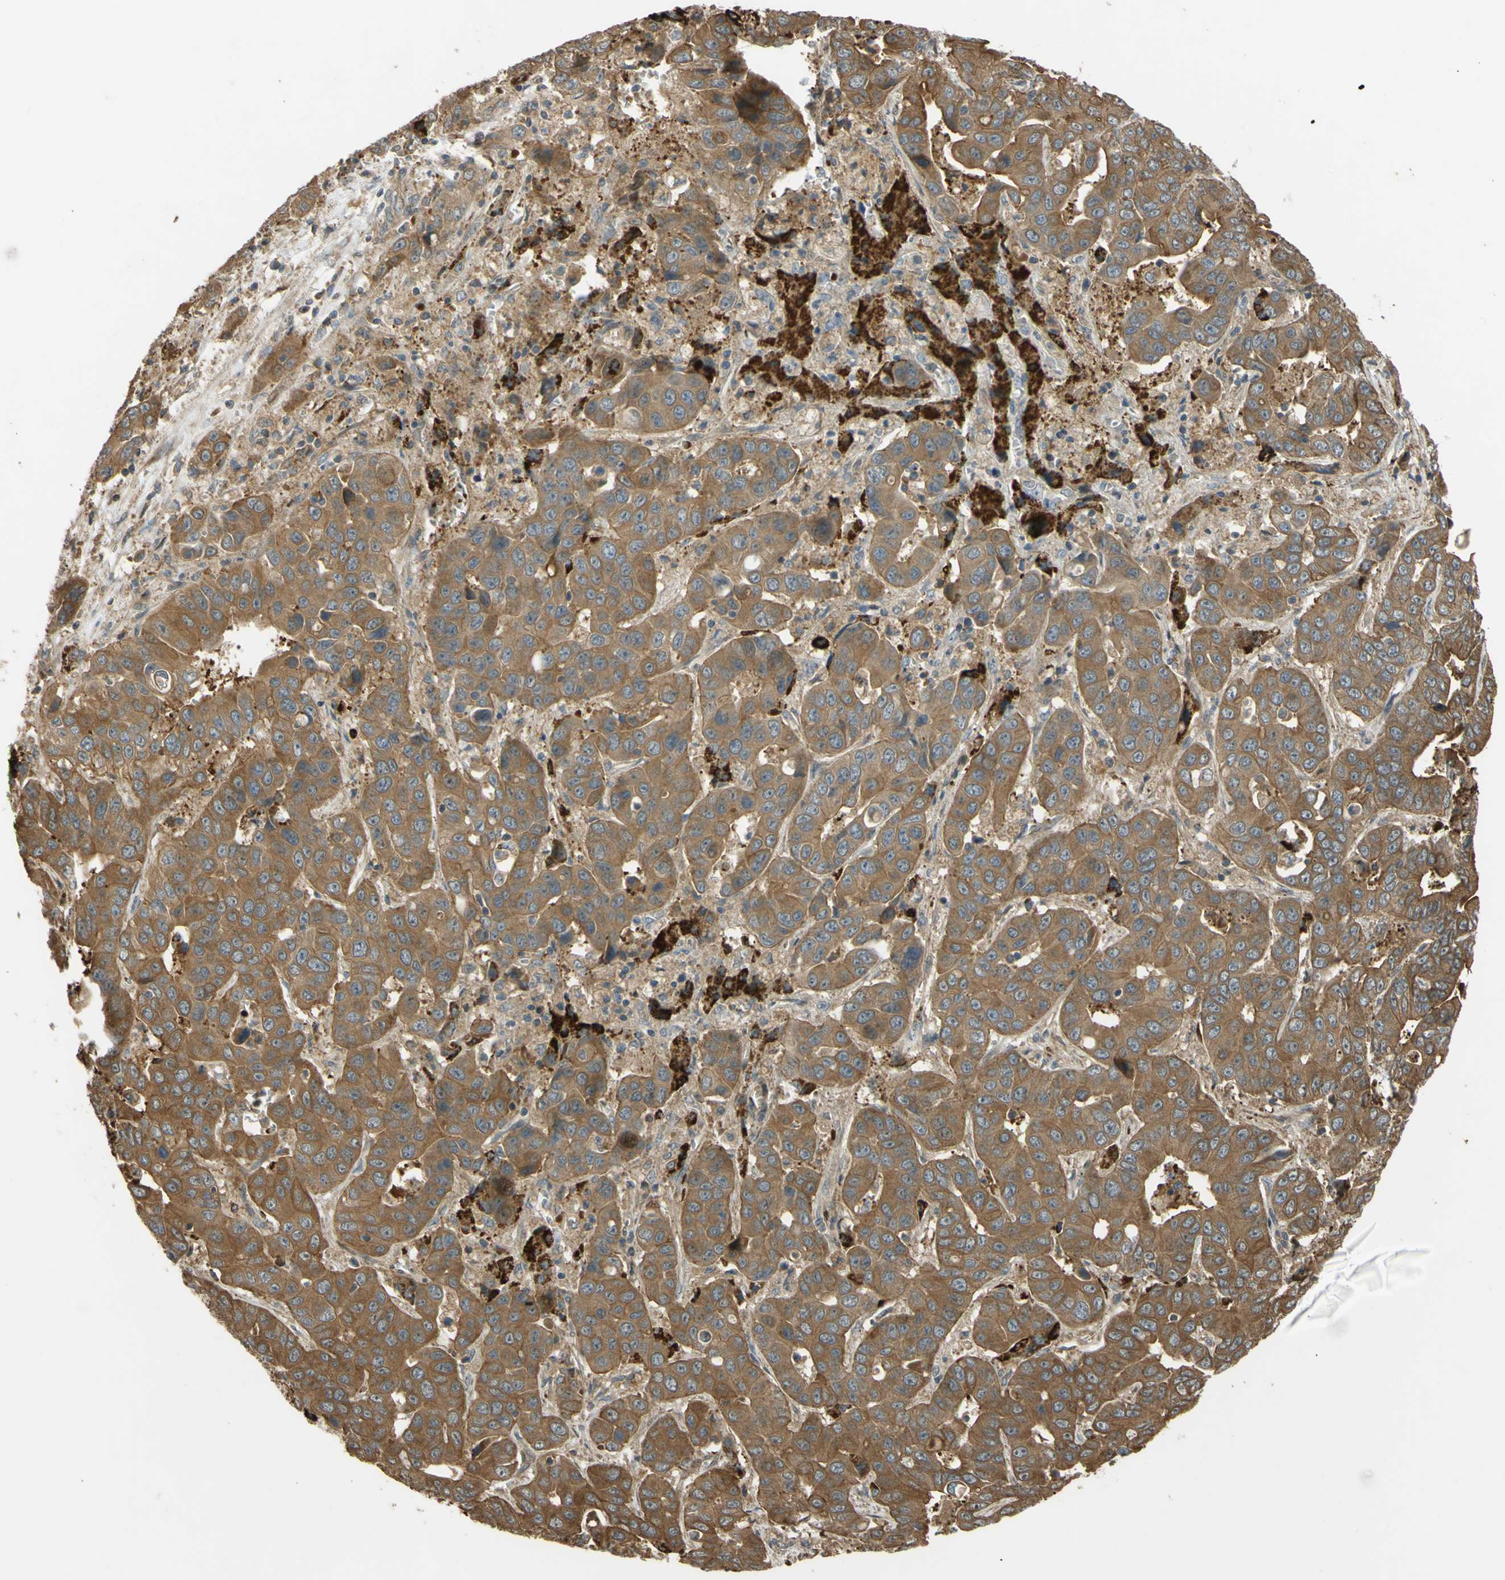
{"staining": {"intensity": "moderate", "quantity": ">75%", "location": "cytoplasmic/membranous"}, "tissue": "liver cancer", "cell_type": "Tumor cells", "image_type": "cancer", "snomed": [{"axis": "morphology", "description": "Cholangiocarcinoma"}, {"axis": "topography", "description": "Liver"}], "caption": "Liver cholangiocarcinoma tissue displays moderate cytoplasmic/membranous expression in about >75% of tumor cells, visualized by immunohistochemistry.", "gene": "FLII", "patient": {"sex": "female", "age": 52}}